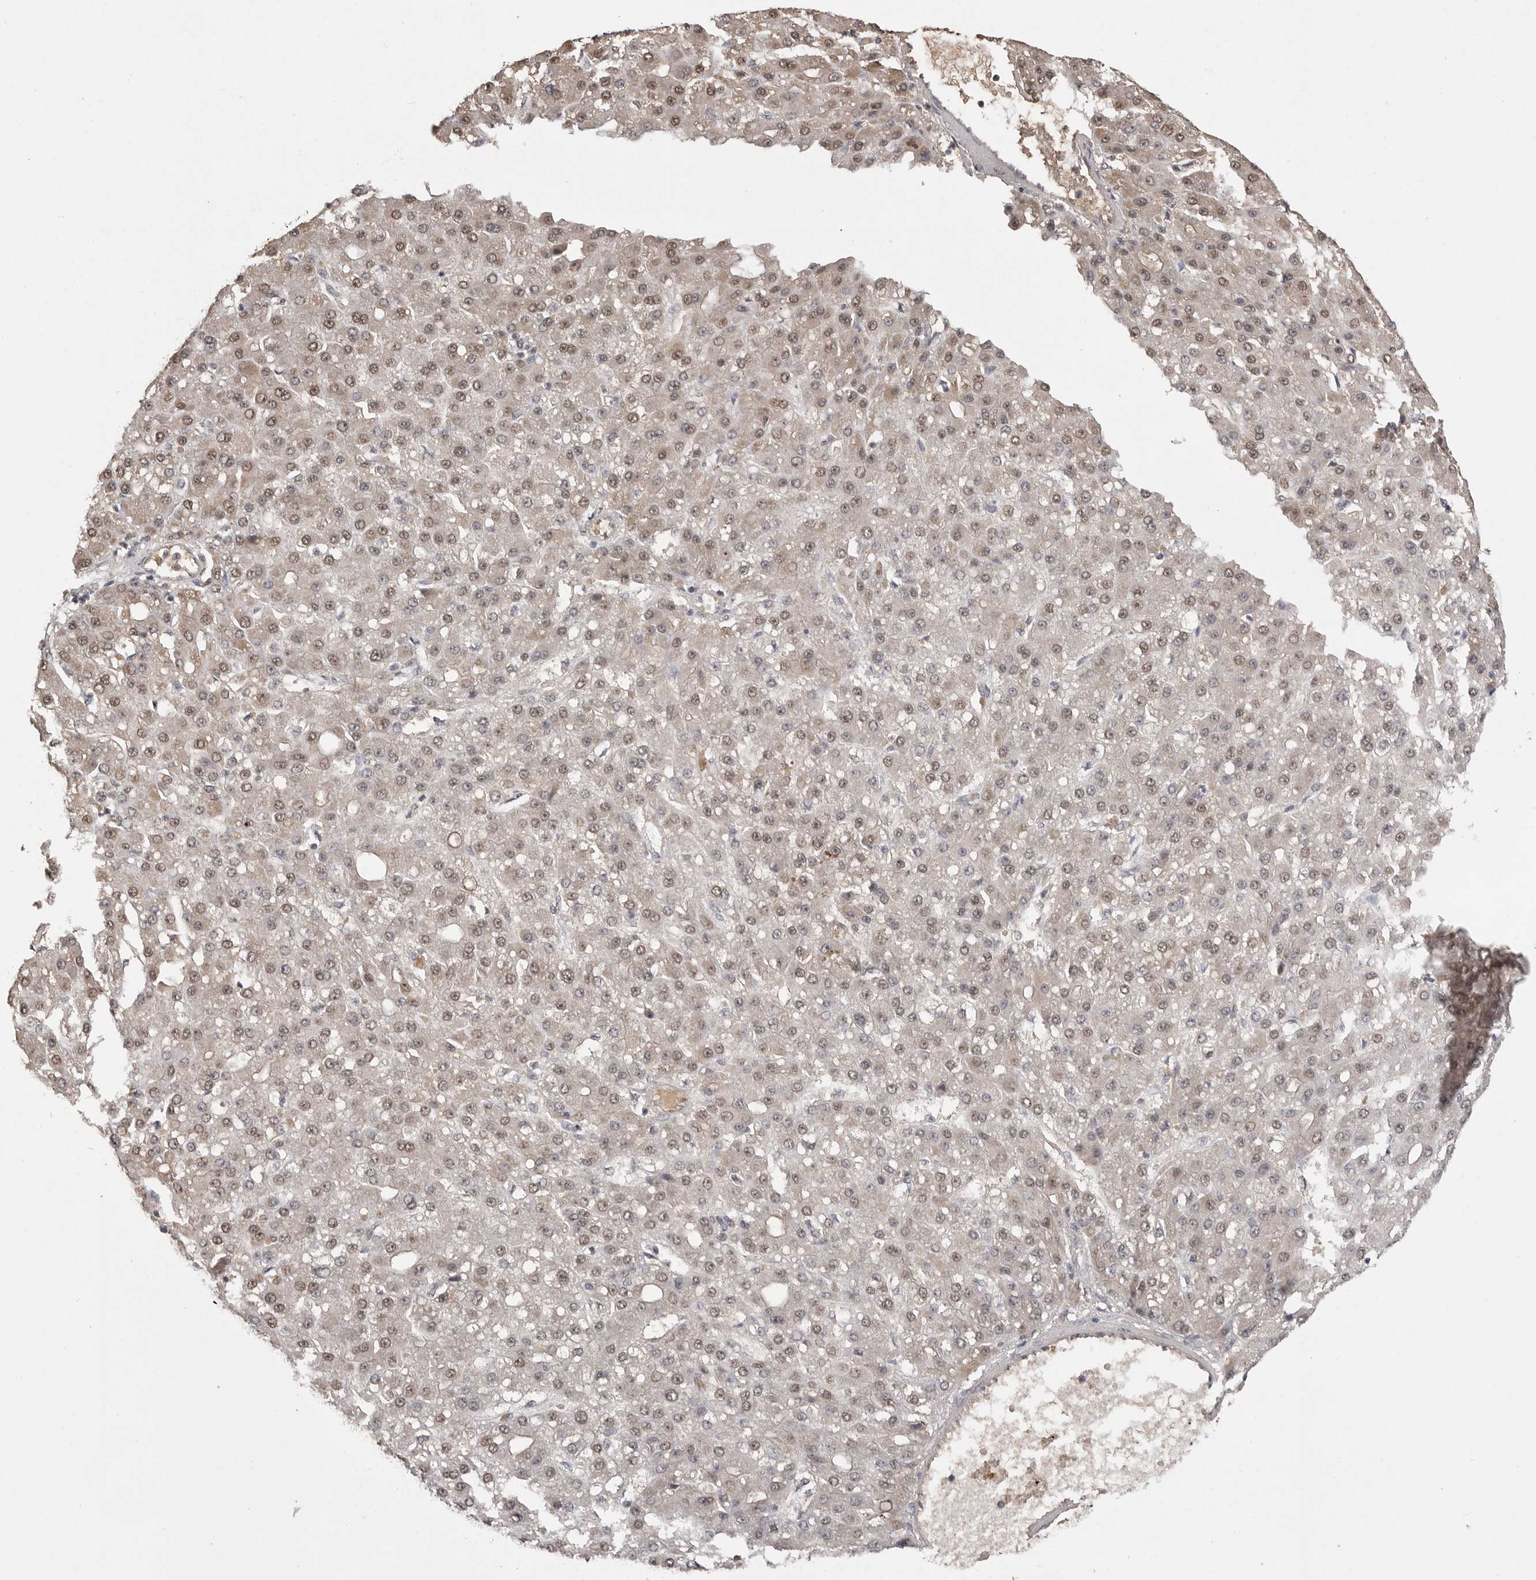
{"staining": {"intensity": "moderate", "quantity": ">75%", "location": "nuclear"}, "tissue": "liver cancer", "cell_type": "Tumor cells", "image_type": "cancer", "snomed": [{"axis": "morphology", "description": "Carcinoma, Hepatocellular, NOS"}, {"axis": "topography", "description": "Liver"}], "caption": "Moderate nuclear protein expression is present in approximately >75% of tumor cells in liver cancer (hepatocellular carcinoma).", "gene": "ASPSCR1", "patient": {"sex": "male", "age": 67}}